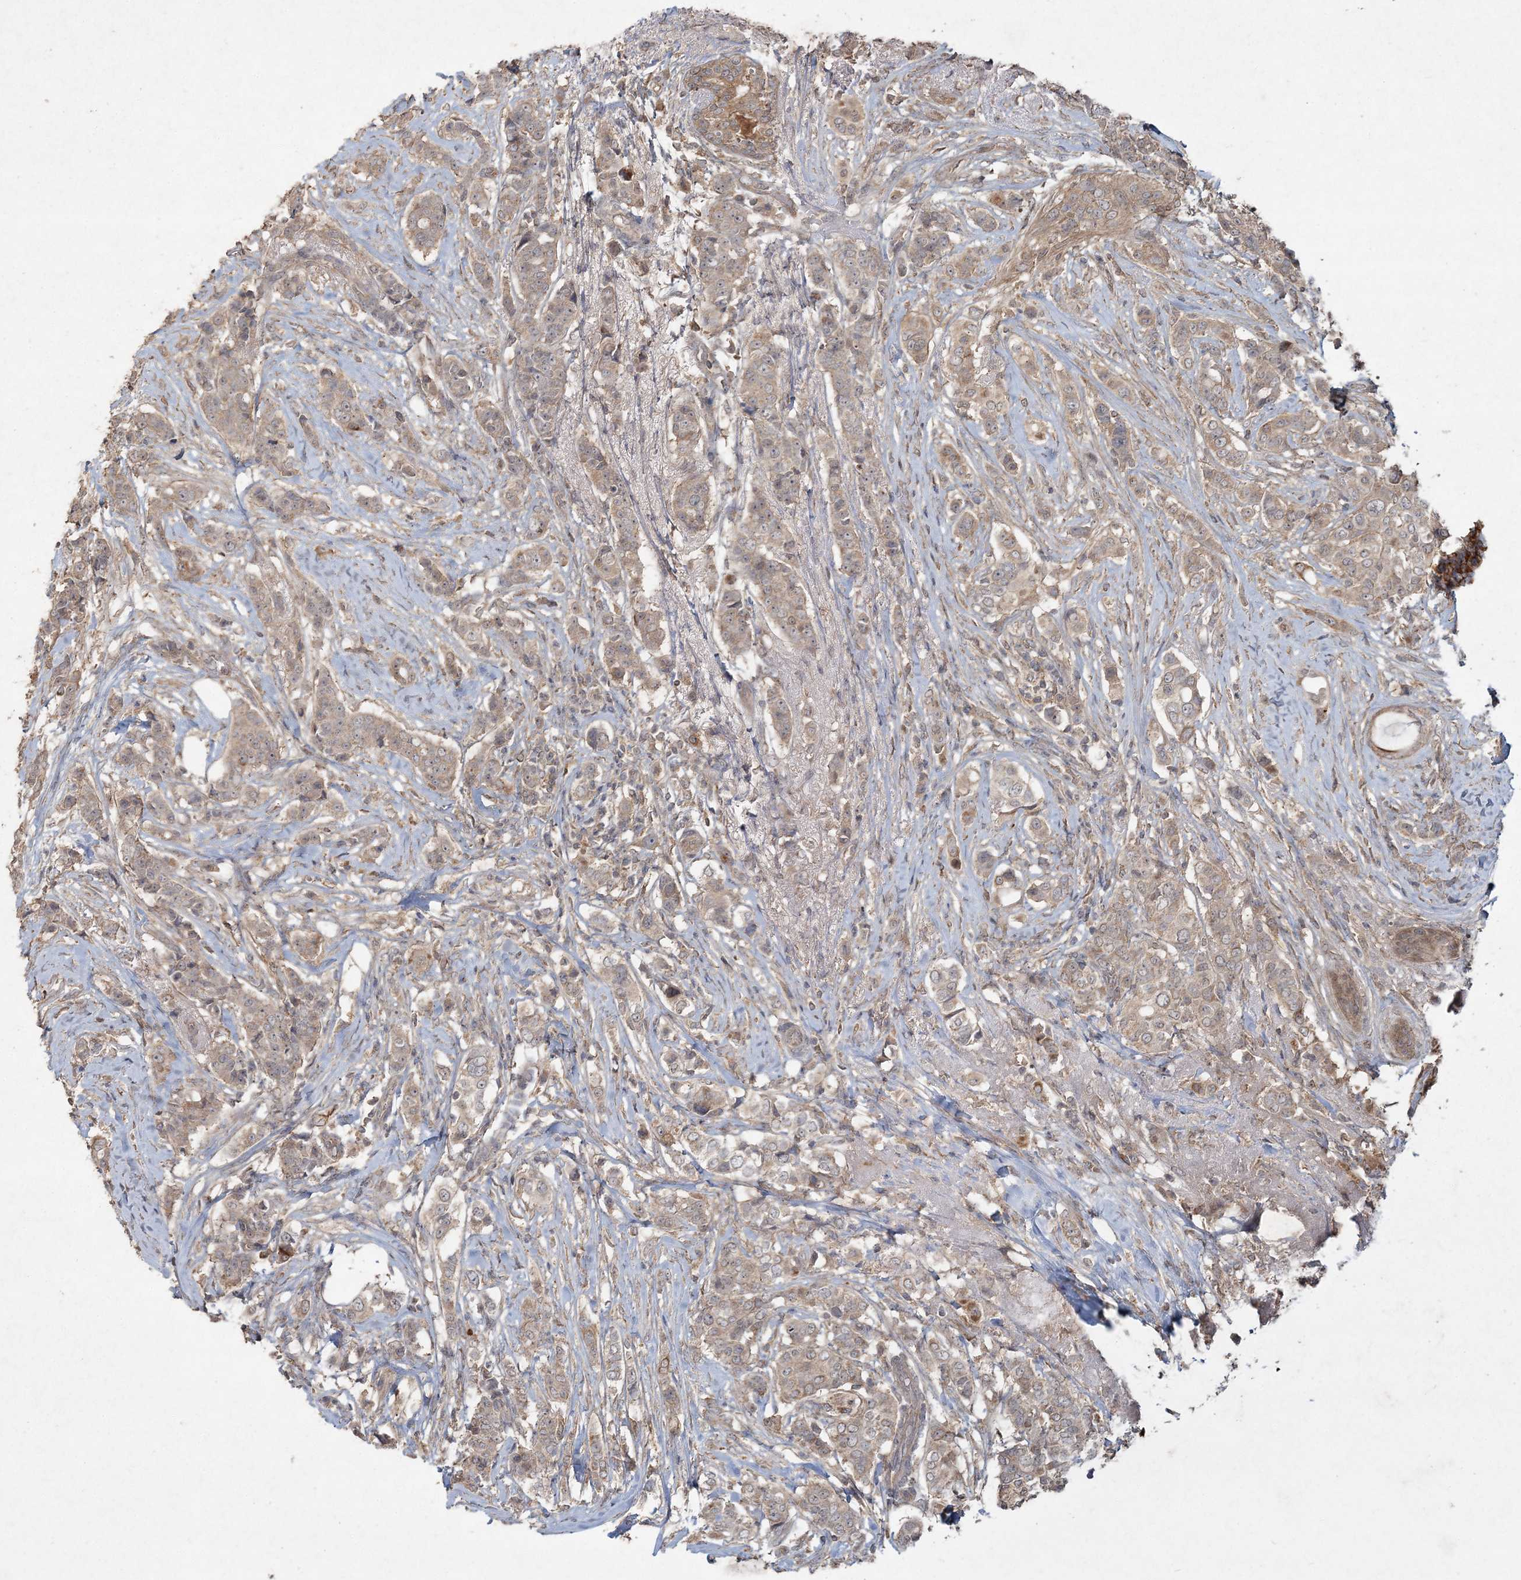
{"staining": {"intensity": "weak", "quantity": "25%-75%", "location": "cytoplasmic/membranous"}, "tissue": "breast cancer", "cell_type": "Tumor cells", "image_type": "cancer", "snomed": [{"axis": "morphology", "description": "Lobular carcinoma"}, {"axis": "topography", "description": "Breast"}], "caption": "Immunohistochemical staining of human lobular carcinoma (breast) displays weak cytoplasmic/membranous protein staining in approximately 25%-75% of tumor cells.", "gene": "SPRY1", "patient": {"sex": "female", "age": 51}}